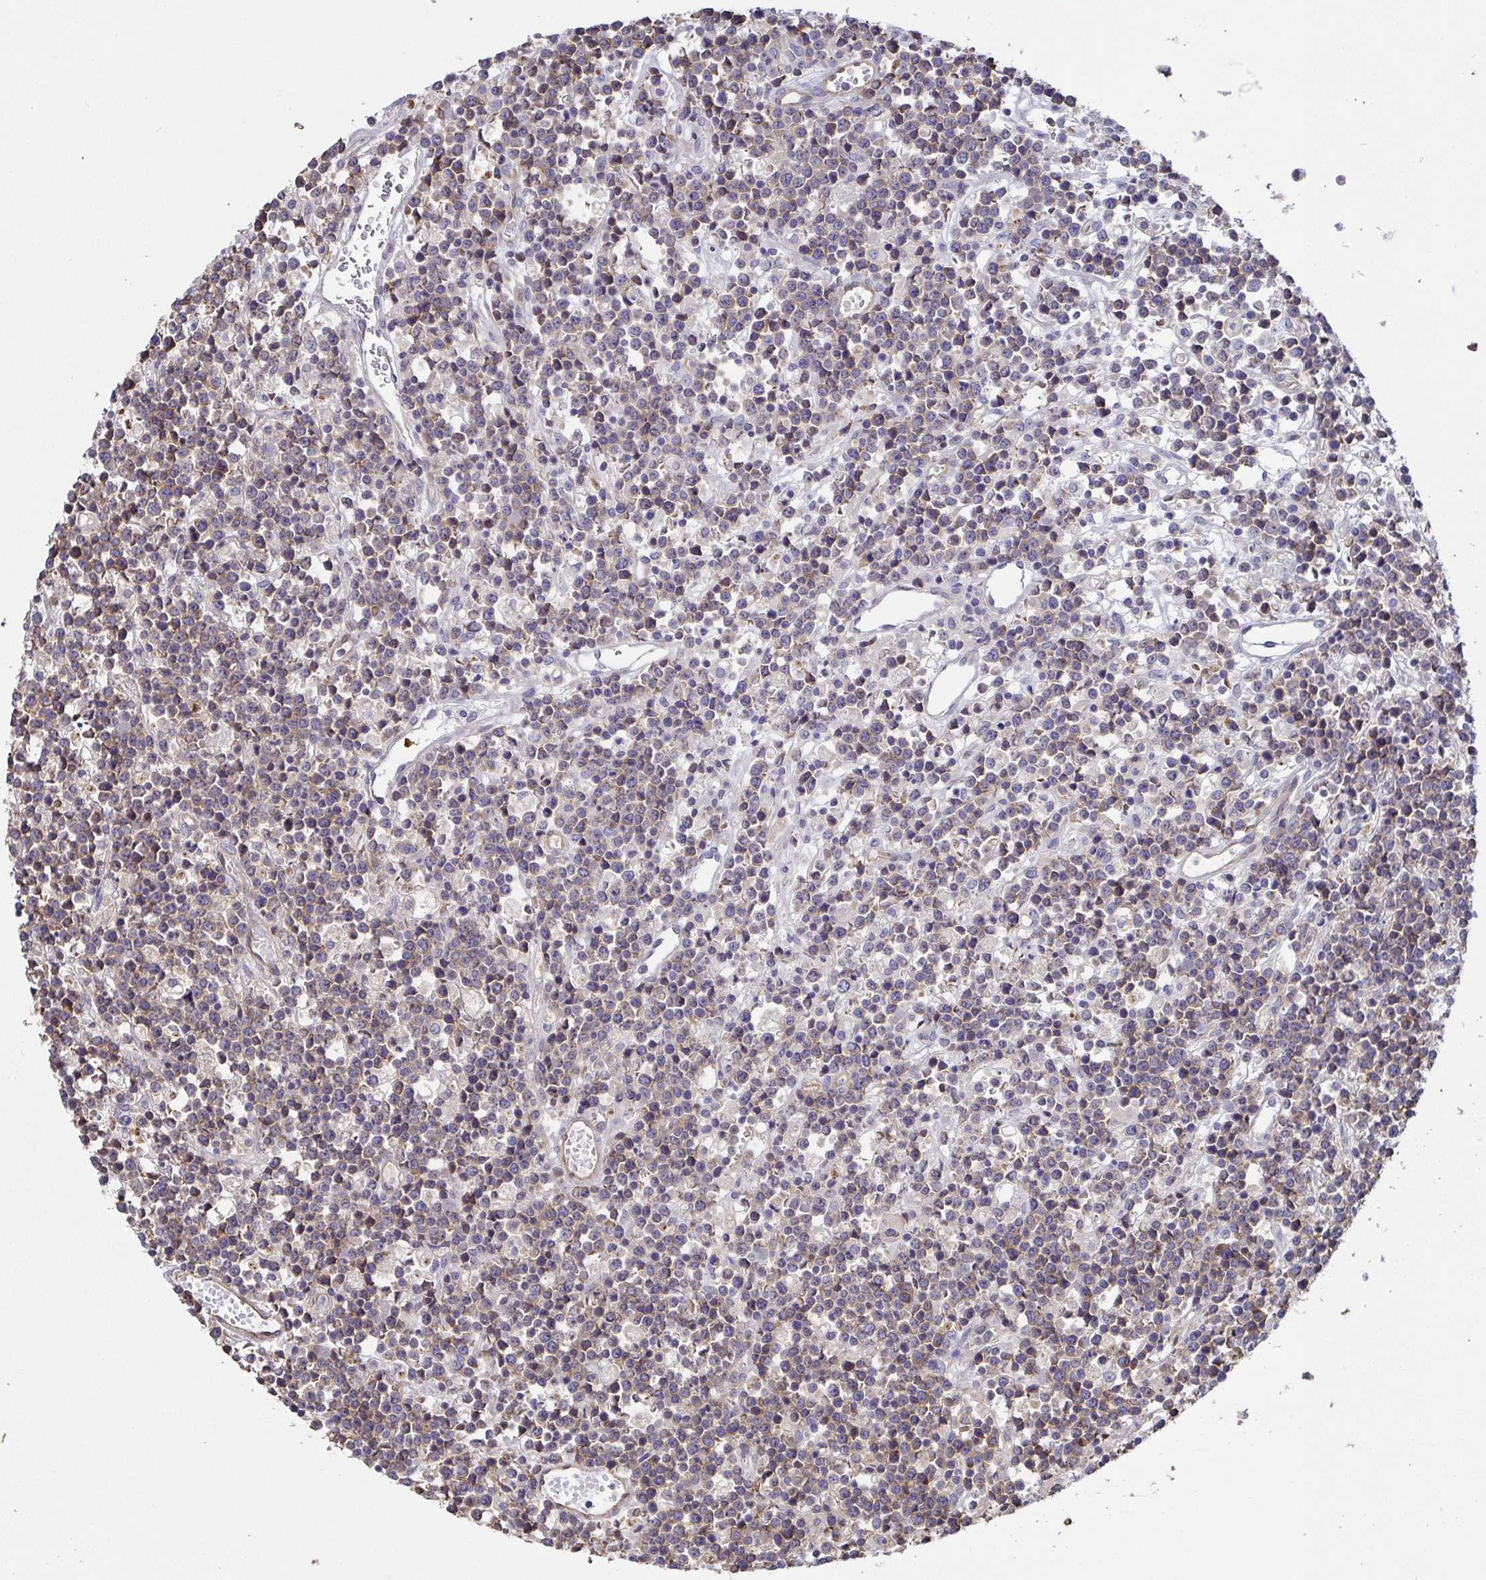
{"staining": {"intensity": "weak", "quantity": "<25%", "location": "cytoplasmic/membranous"}, "tissue": "lymphoma", "cell_type": "Tumor cells", "image_type": "cancer", "snomed": [{"axis": "morphology", "description": "Malignant lymphoma, non-Hodgkin's type, High grade"}, {"axis": "topography", "description": "Ovary"}], "caption": "Immunohistochemical staining of human high-grade malignant lymphoma, non-Hodgkin's type displays no significant positivity in tumor cells.", "gene": "EIF3D", "patient": {"sex": "female", "age": 56}}